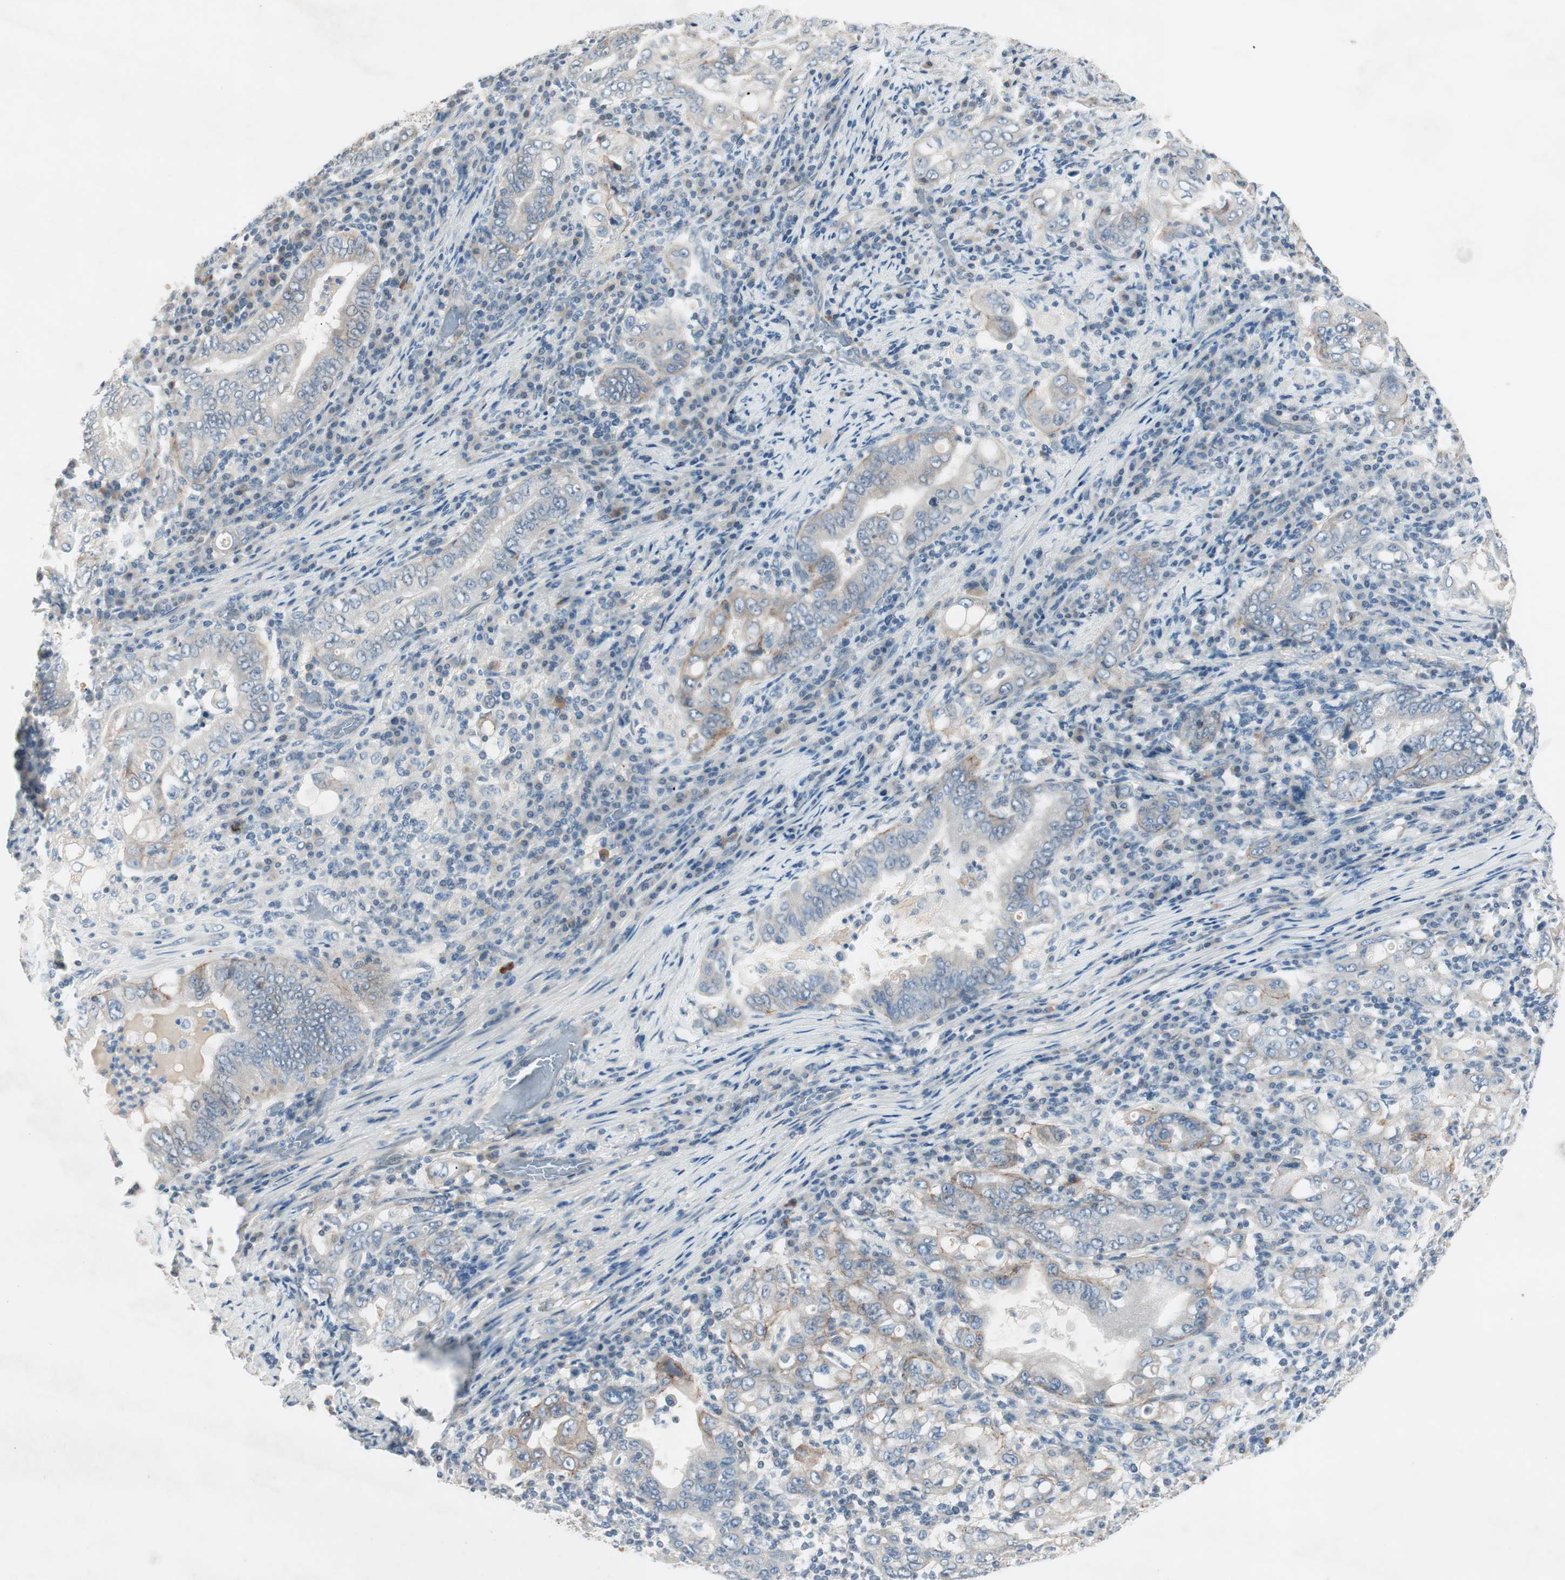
{"staining": {"intensity": "negative", "quantity": "none", "location": "none"}, "tissue": "stomach cancer", "cell_type": "Tumor cells", "image_type": "cancer", "snomed": [{"axis": "morphology", "description": "Normal tissue, NOS"}, {"axis": "morphology", "description": "Adenocarcinoma, NOS"}, {"axis": "topography", "description": "Esophagus"}, {"axis": "topography", "description": "Stomach, upper"}, {"axis": "topography", "description": "Peripheral nerve tissue"}], "caption": "Tumor cells are negative for brown protein staining in adenocarcinoma (stomach).", "gene": "ITGB4", "patient": {"sex": "male", "age": 62}}